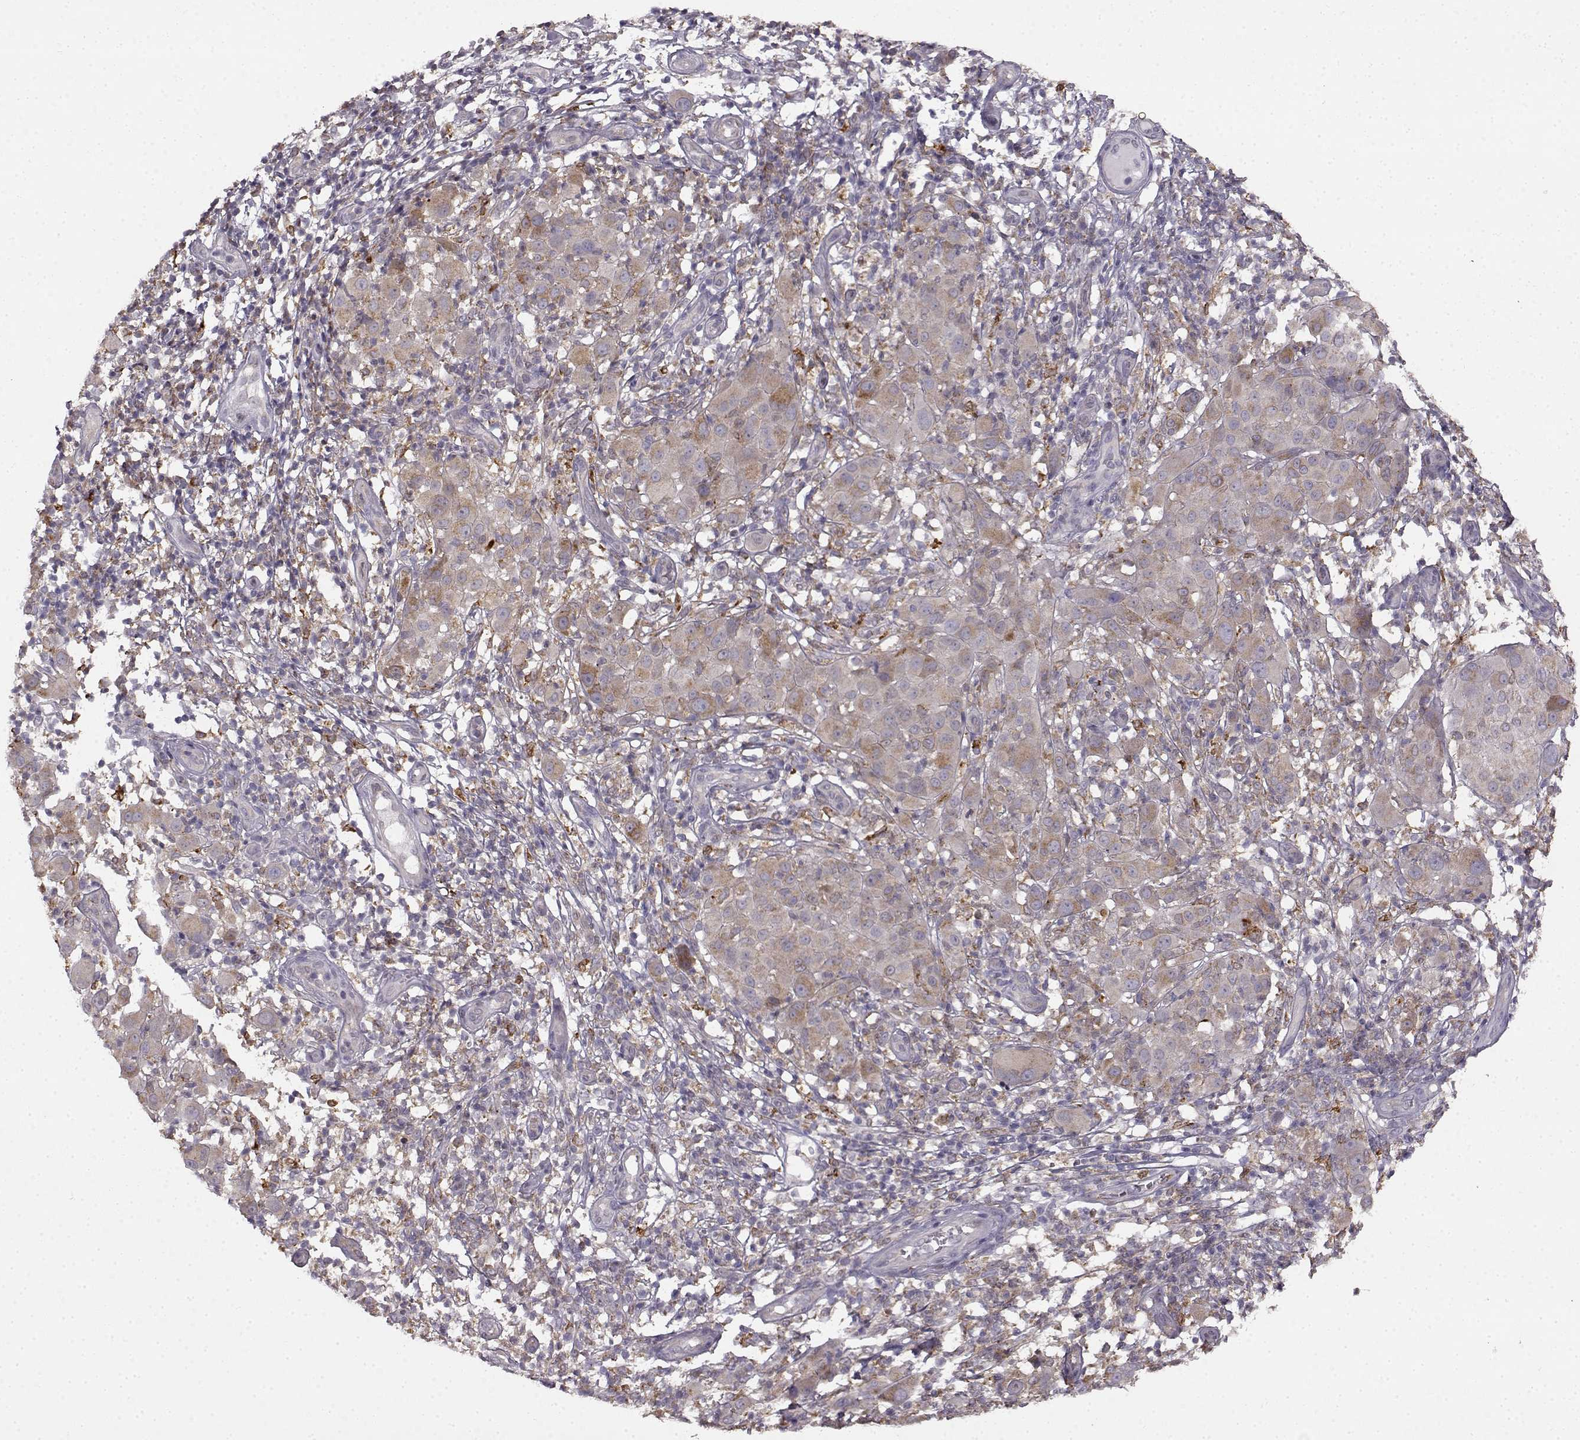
{"staining": {"intensity": "weak", "quantity": "25%-75%", "location": "cytoplasmic/membranous"}, "tissue": "melanoma", "cell_type": "Tumor cells", "image_type": "cancer", "snomed": [{"axis": "morphology", "description": "Malignant melanoma, NOS"}, {"axis": "topography", "description": "Skin"}], "caption": "Immunohistochemistry of human melanoma shows low levels of weak cytoplasmic/membranous positivity in approximately 25%-75% of tumor cells.", "gene": "SPAG17", "patient": {"sex": "female", "age": 87}}